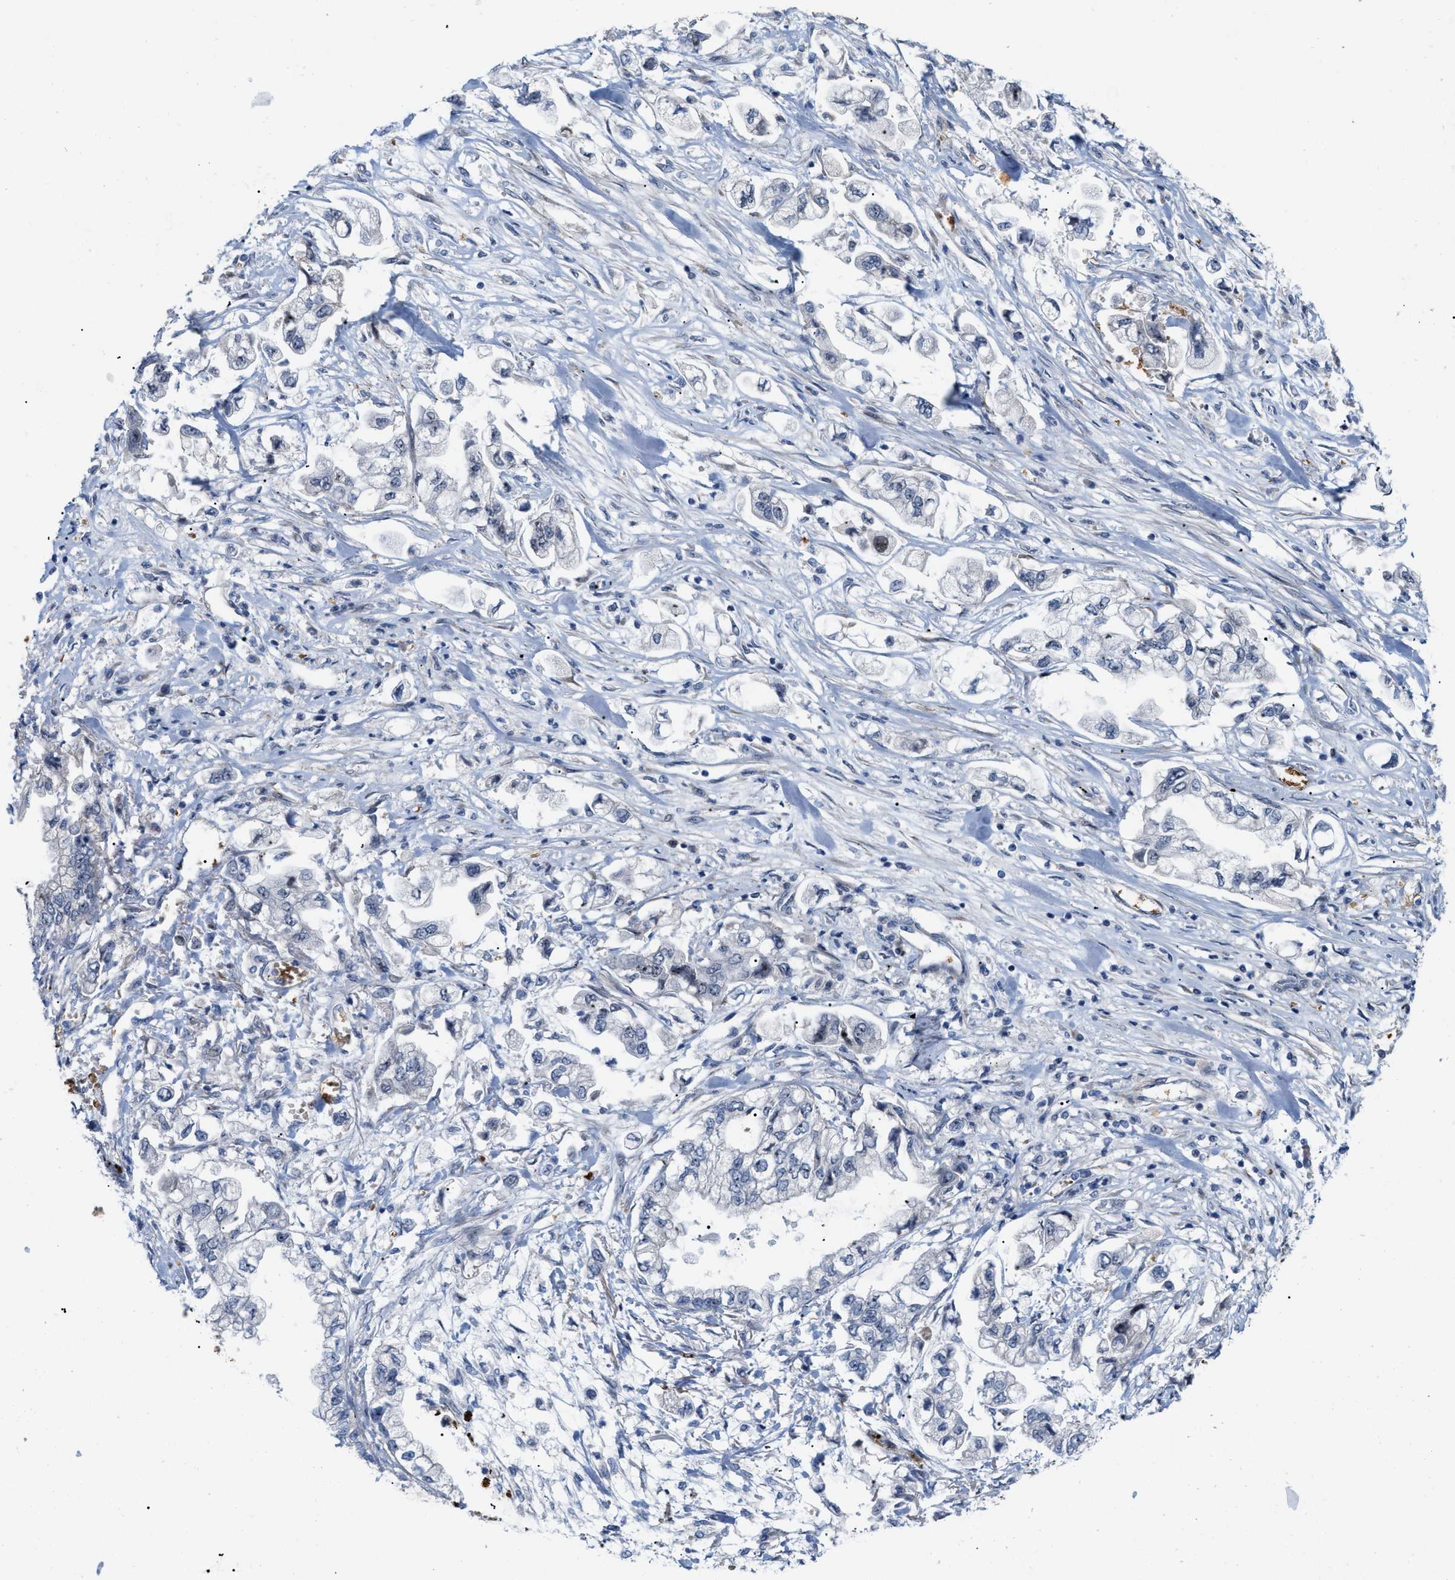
{"staining": {"intensity": "negative", "quantity": "none", "location": "none"}, "tissue": "stomach cancer", "cell_type": "Tumor cells", "image_type": "cancer", "snomed": [{"axis": "morphology", "description": "Normal tissue, NOS"}, {"axis": "morphology", "description": "Adenocarcinoma, NOS"}, {"axis": "topography", "description": "Stomach"}], "caption": "Adenocarcinoma (stomach) was stained to show a protein in brown. There is no significant positivity in tumor cells.", "gene": "POLR1F", "patient": {"sex": "male", "age": 62}}